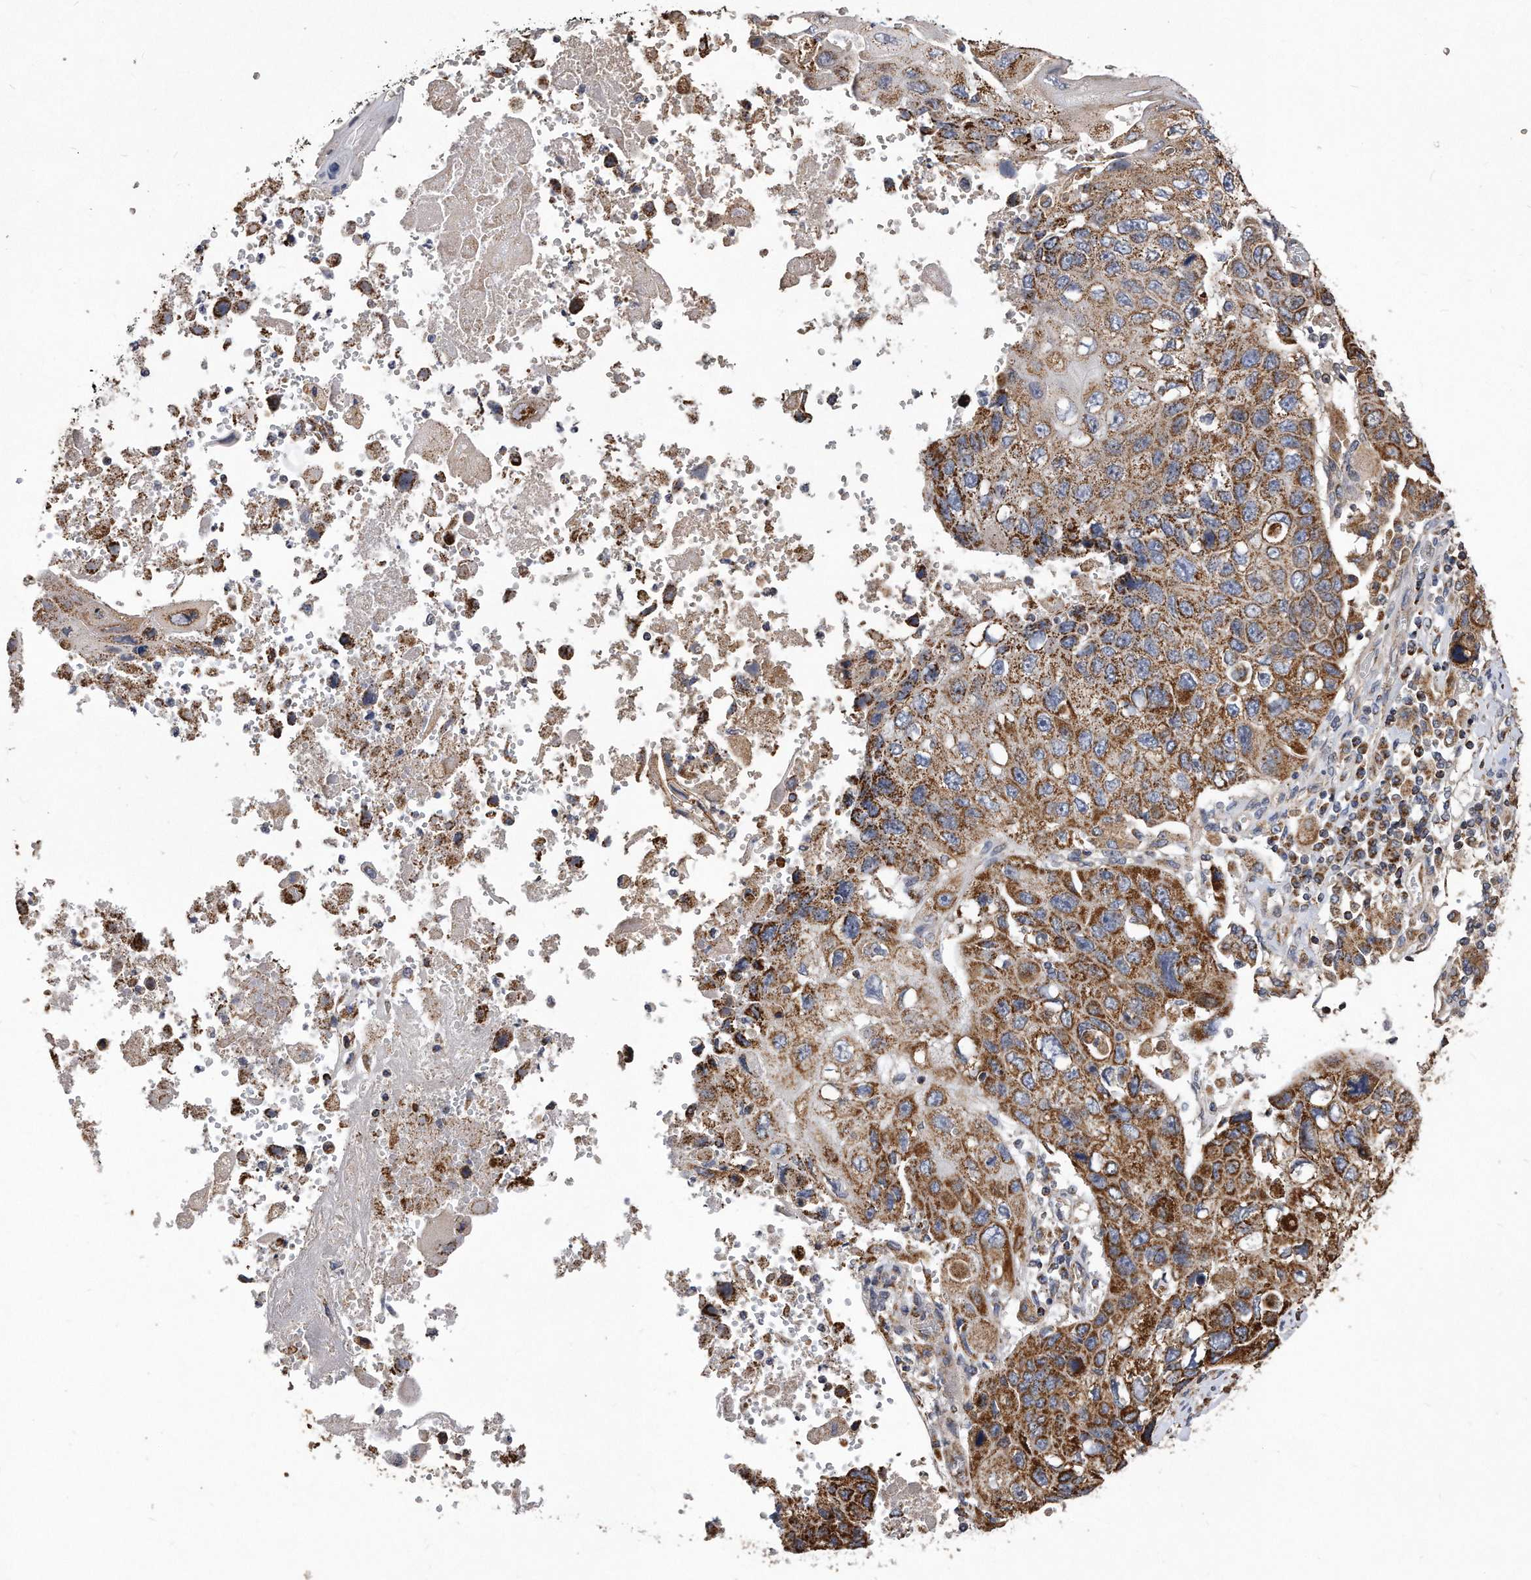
{"staining": {"intensity": "moderate", "quantity": ">75%", "location": "cytoplasmic/membranous"}, "tissue": "lung cancer", "cell_type": "Tumor cells", "image_type": "cancer", "snomed": [{"axis": "morphology", "description": "Squamous cell carcinoma, NOS"}, {"axis": "topography", "description": "Lung"}], "caption": "Approximately >75% of tumor cells in lung cancer reveal moderate cytoplasmic/membranous protein staining as visualized by brown immunohistochemical staining.", "gene": "PPP5C", "patient": {"sex": "male", "age": 61}}